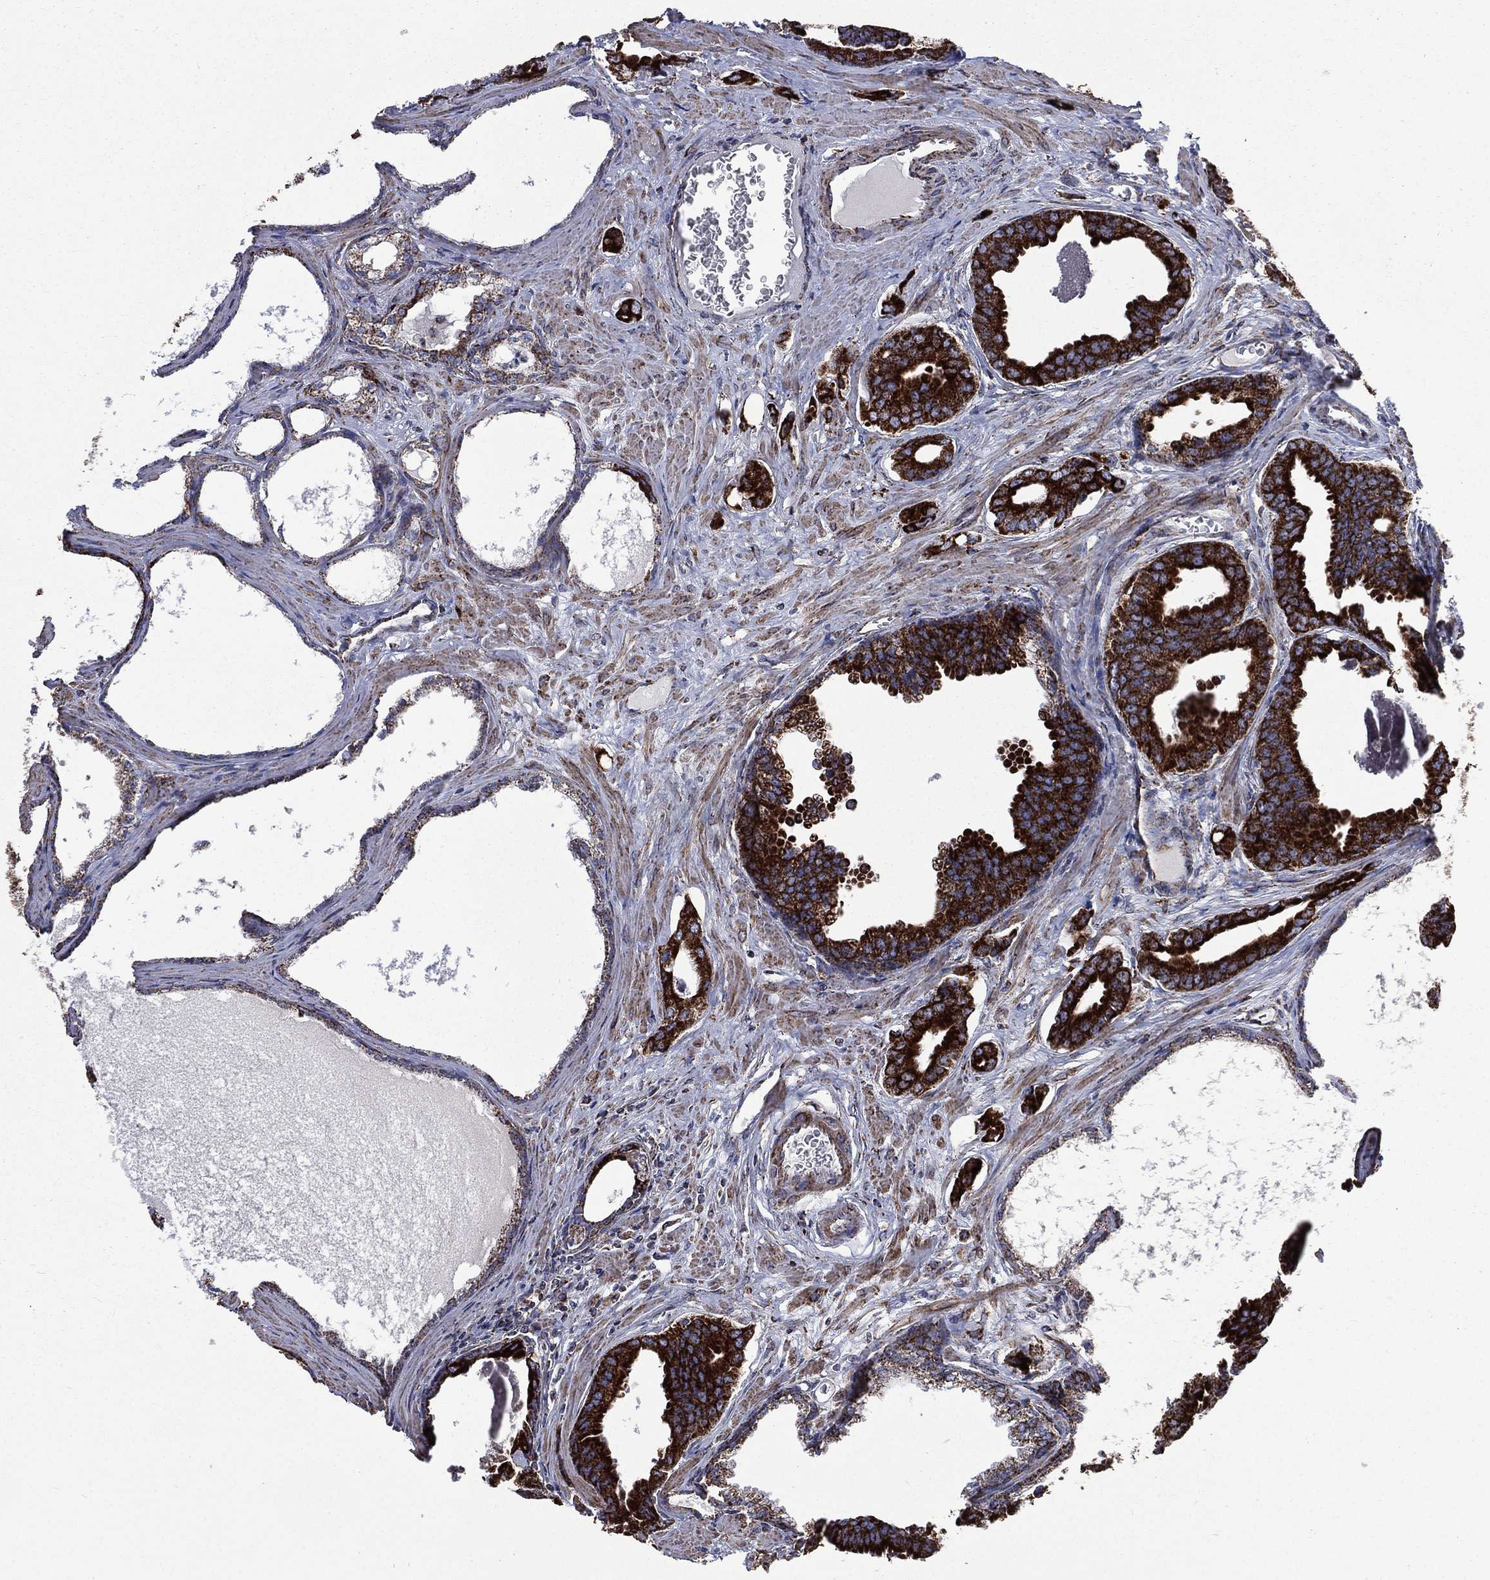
{"staining": {"intensity": "strong", "quantity": ">75%", "location": "cytoplasmic/membranous"}, "tissue": "prostate cancer", "cell_type": "Tumor cells", "image_type": "cancer", "snomed": [{"axis": "morphology", "description": "Adenocarcinoma, NOS"}, {"axis": "topography", "description": "Prostate"}], "caption": "Protein expression analysis of human prostate cancer reveals strong cytoplasmic/membranous expression in about >75% of tumor cells.", "gene": "GOT2", "patient": {"sex": "male", "age": 66}}